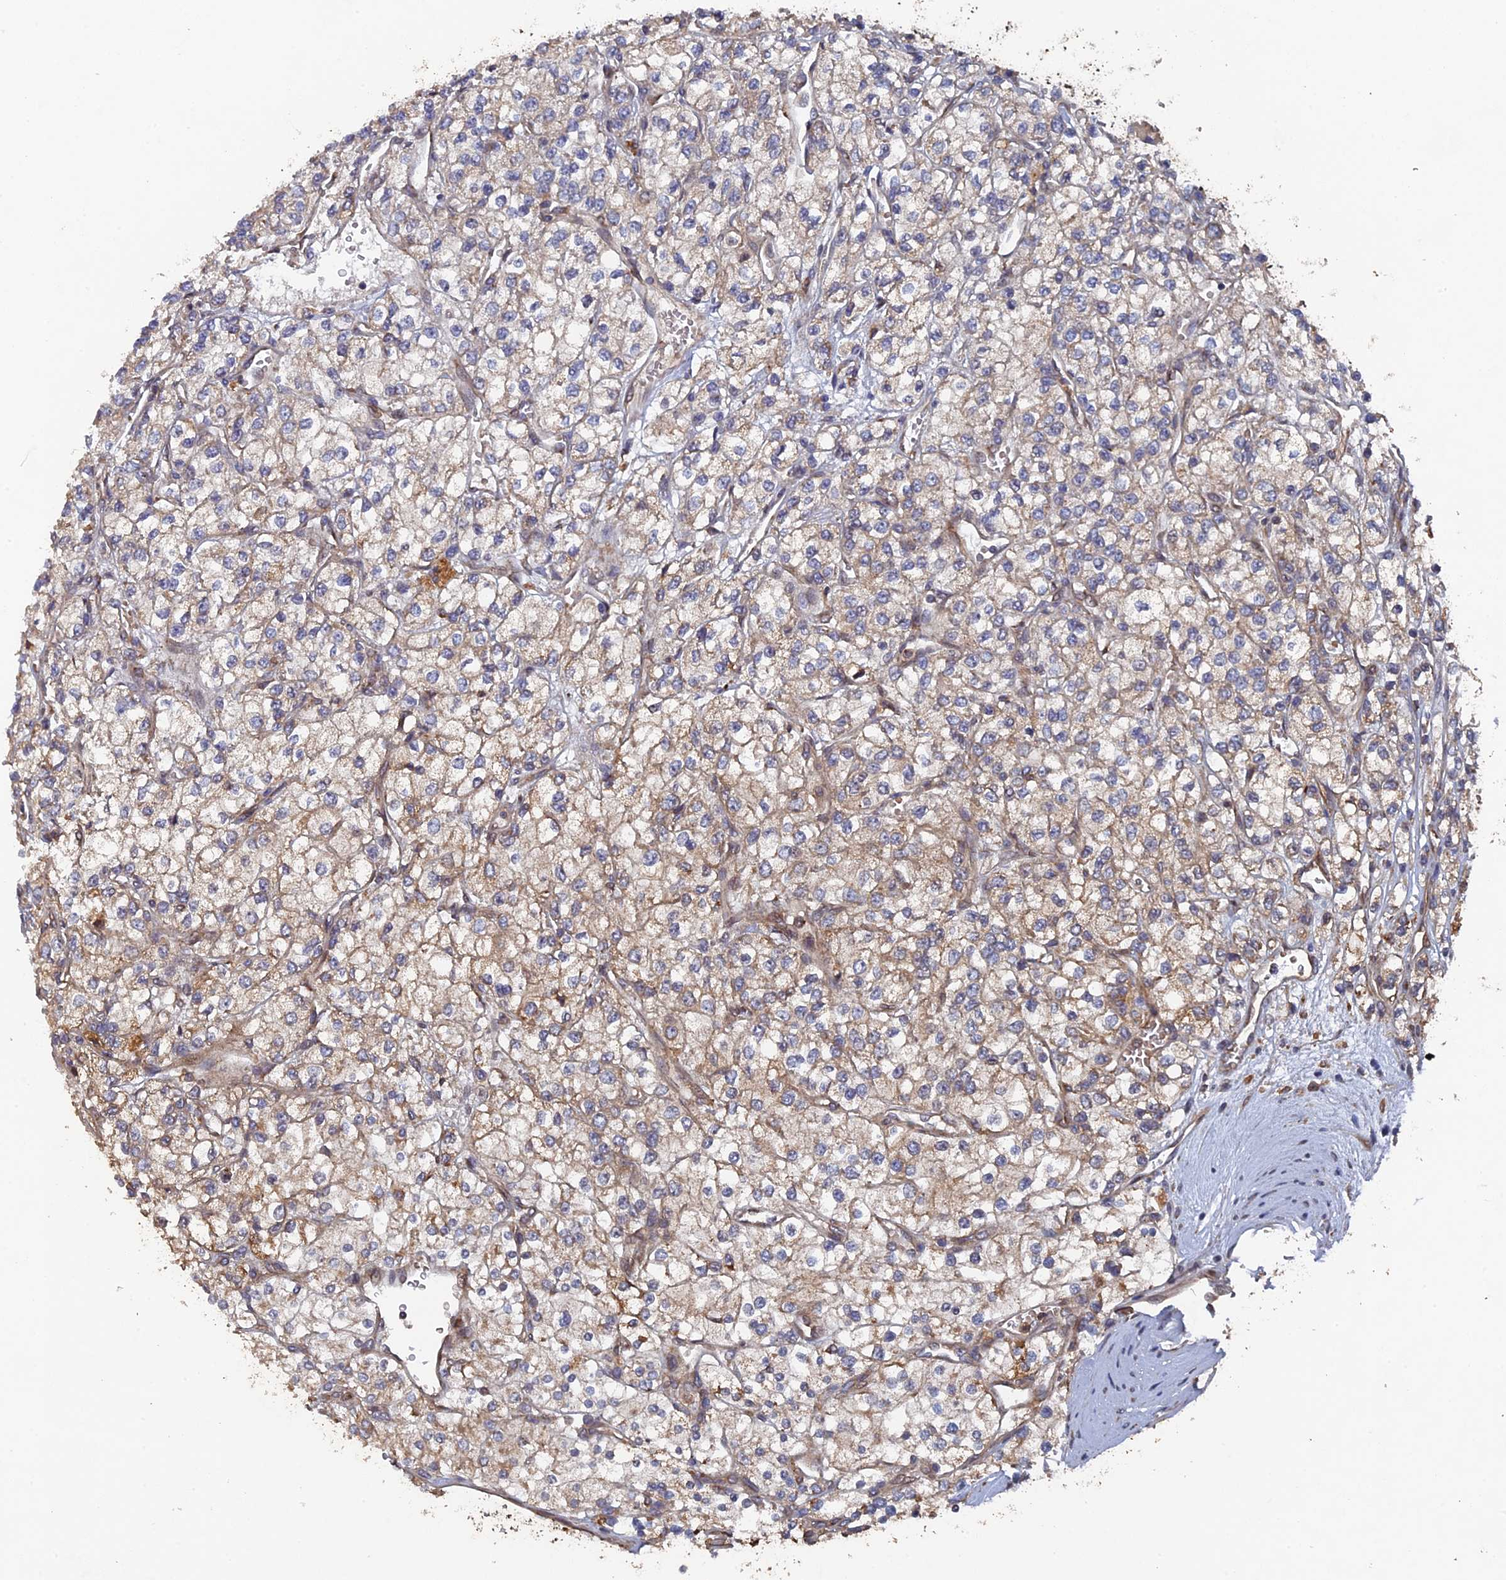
{"staining": {"intensity": "weak", "quantity": "25%-75%", "location": "cytoplasmic/membranous"}, "tissue": "renal cancer", "cell_type": "Tumor cells", "image_type": "cancer", "snomed": [{"axis": "morphology", "description": "Adenocarcinoma, NOS"}, {"axis": "topography", "description": "Kidney"}], "caption": "The micrograph demonstrates a brown stain indicating the presence of a protein in the cytoplasmic/membranous of tumor cells in renal adenocarcinoma.", "gene": "VPS37C", "patient": {"sex": "male", "age": 80}}